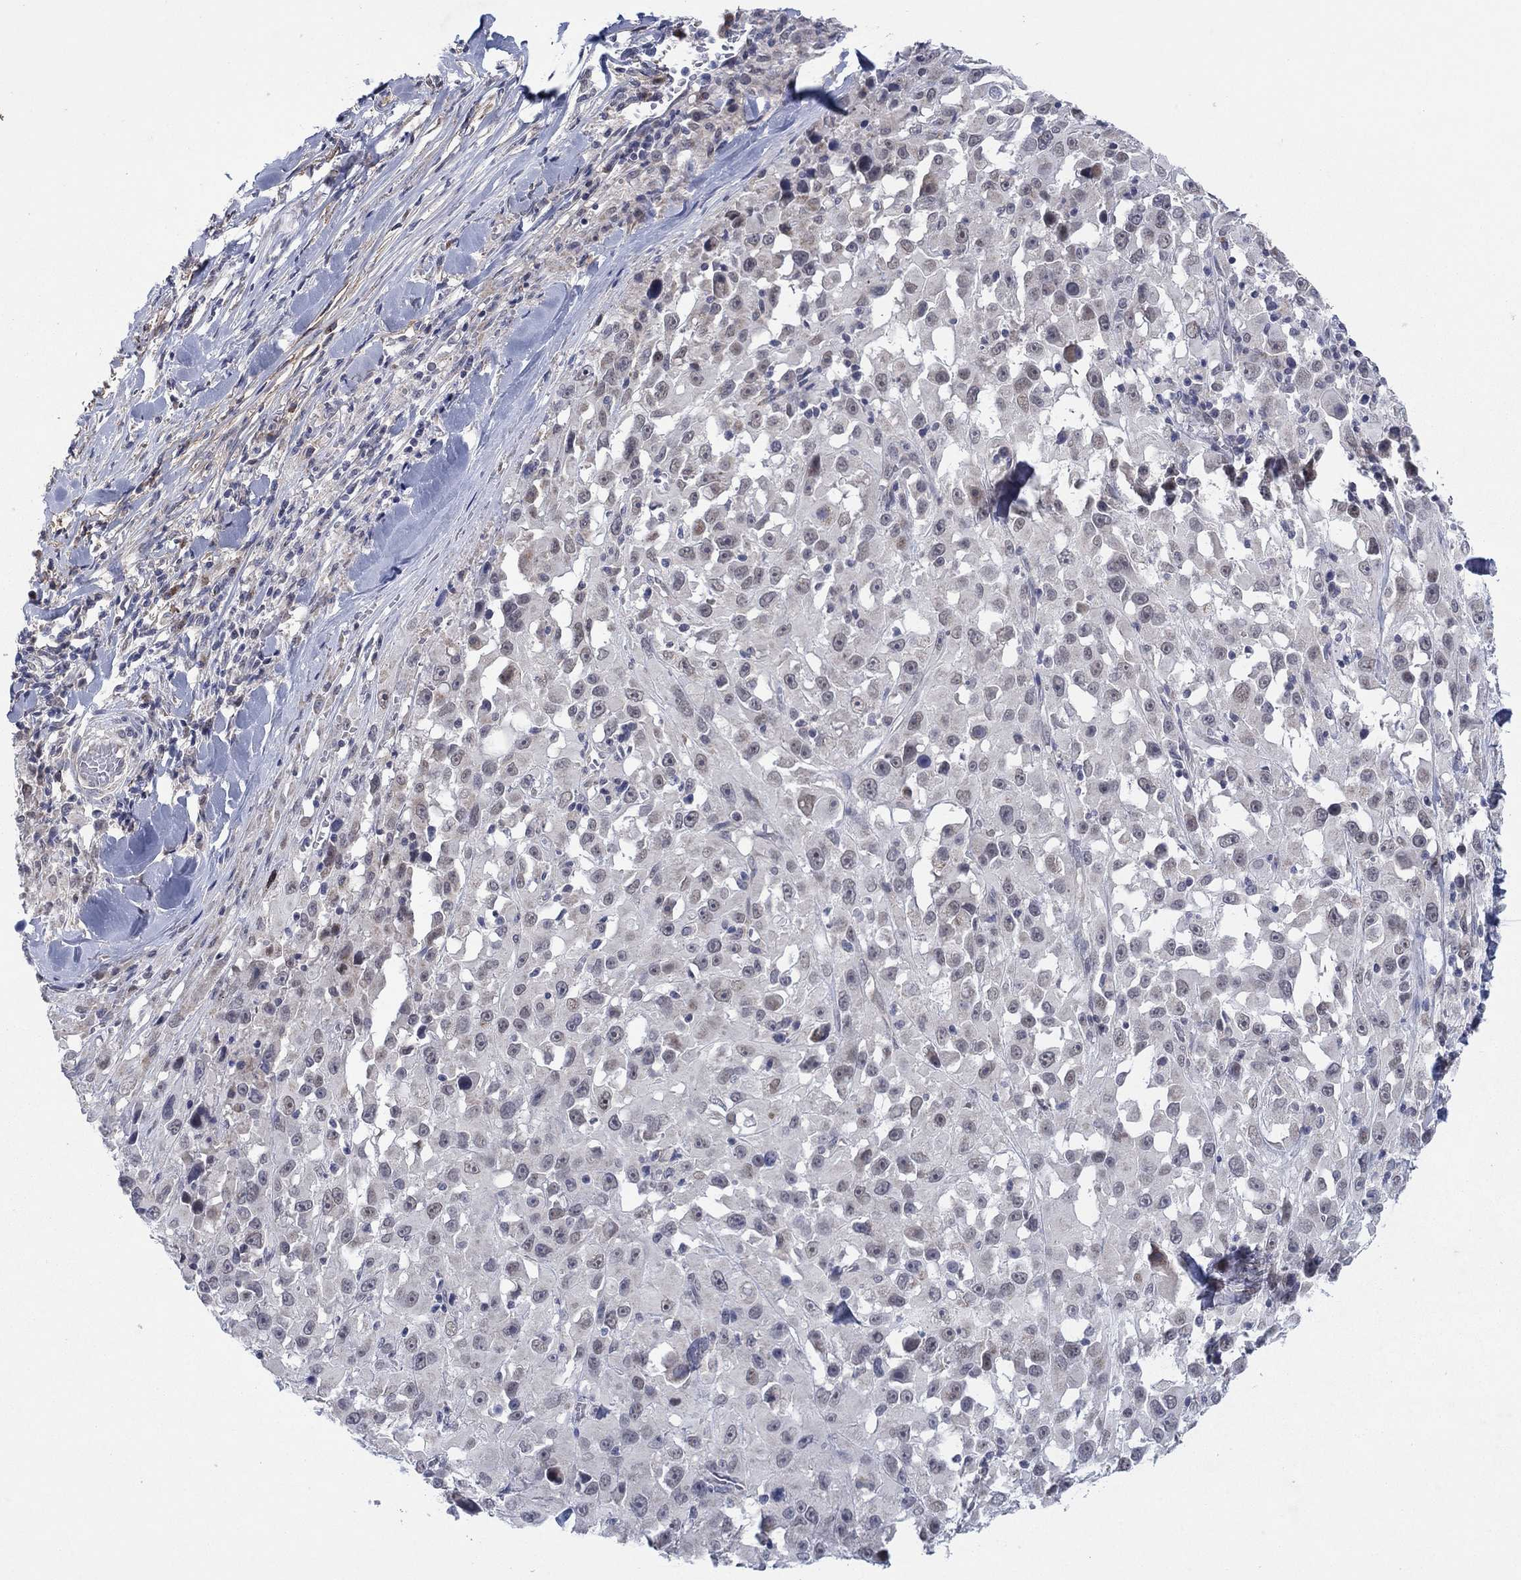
{"staining": {"intensity": "negative", "quantity": "none", "location": "none"}, "tissue": "melanoma", "cell_type": "Tumor cells", "image_type": "cancer", "snomed": [{"axis": "morphology", "description": "Malignant melanoma, Metastatic site"}, {"axis": "topography", "description": "Lymph node"}], "caption": "Immunohistochemistry histopathology image of malignant melanoma (metastatic site) stained for a protein (brown), which exhibits no staining in tumor cells.", "gene": "SDC1", "patient": {"sex": "male", "age": 50}}